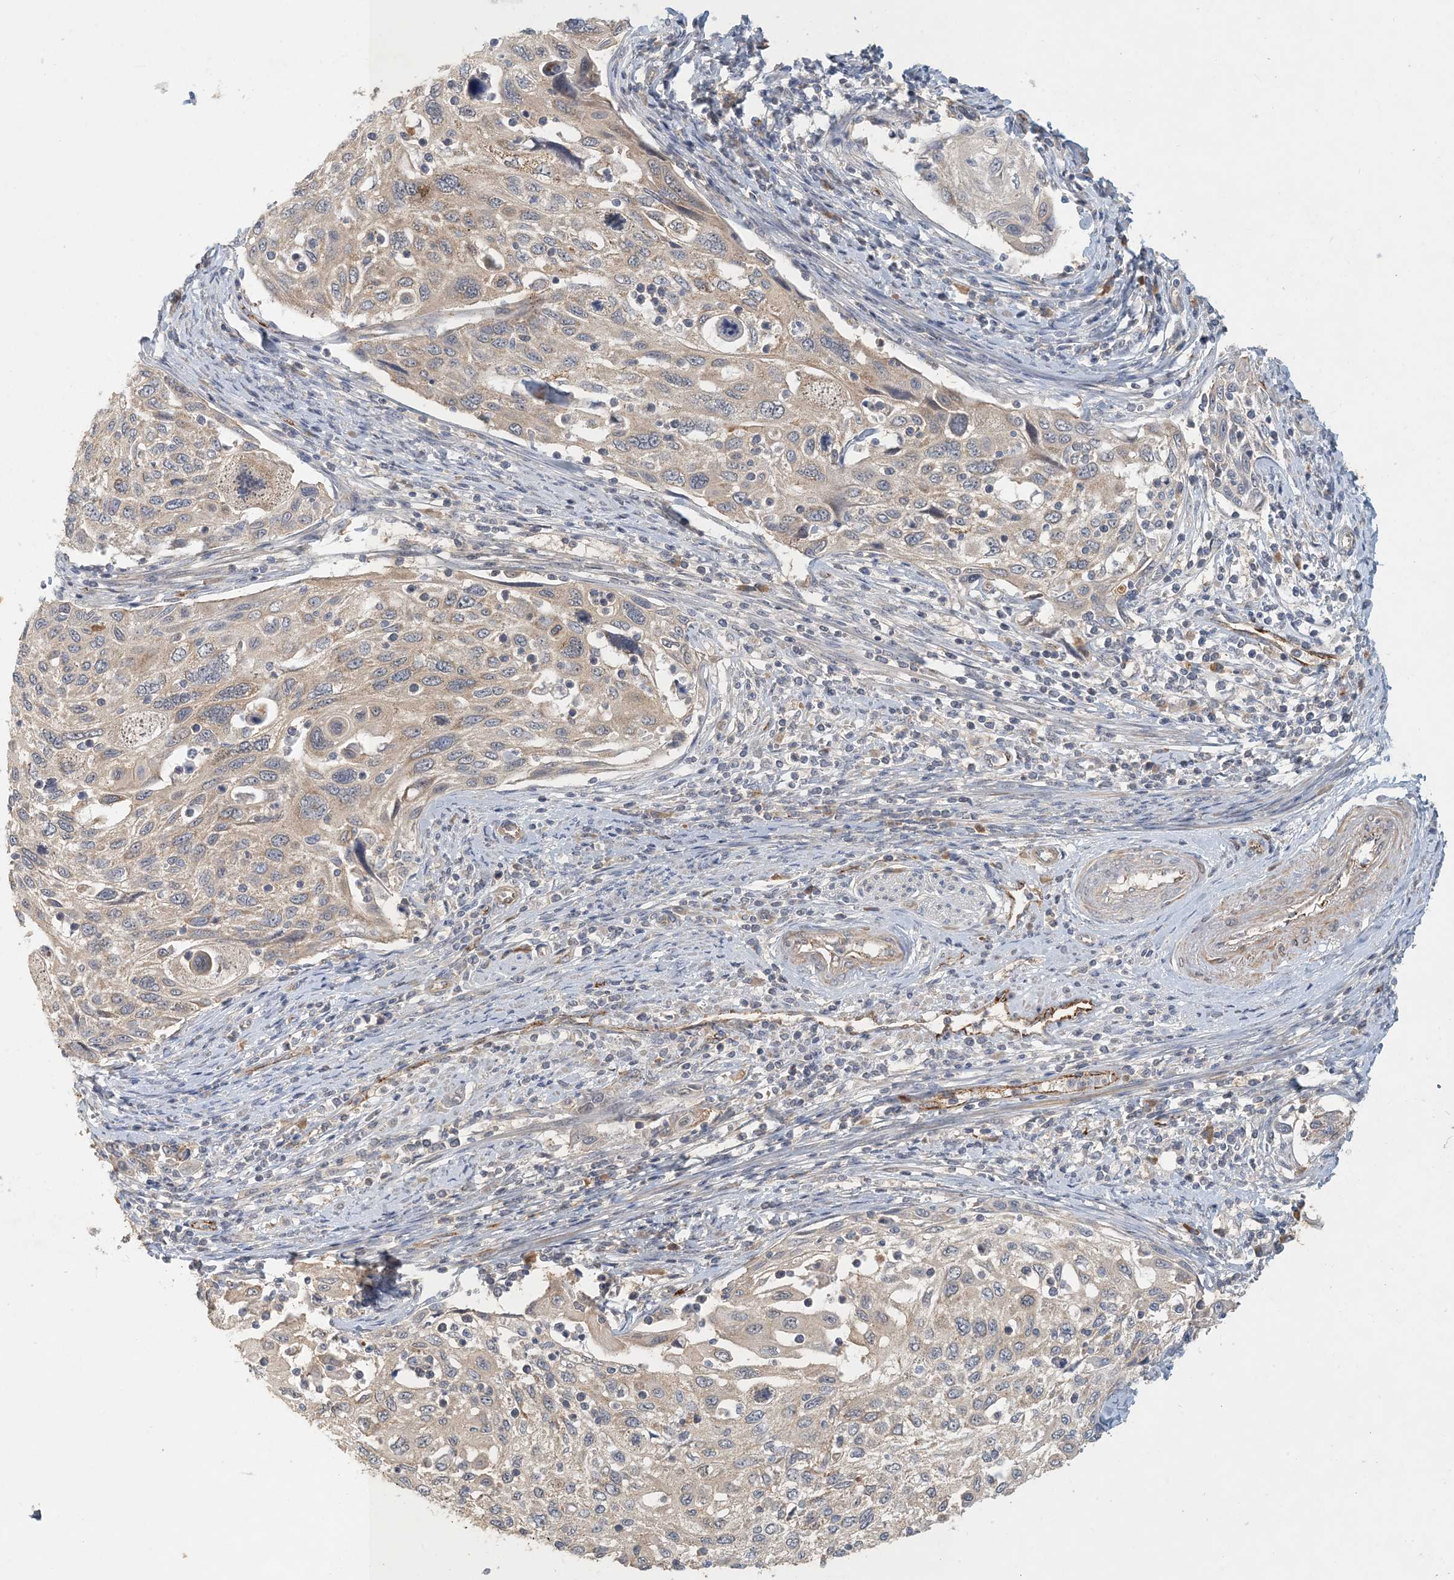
{"staining": {"intensity": "weak", "quantity": "25%-75%", "location": "cytoplasmic/membranous"}, "tissue": "cervical cancer", "cell_type": "Tumor cells", "image_type": "cancer", "snomed": [{"axis": "morphology", "description": "Squamous cell carcinoma, NOS"}, {"axis": "topography", "description": "Cervix"}], "caption": "Immunohistochemical staining of cervical cancer displays low levels of weak cytoplasmic/membranous protein expression in approximately 25%-75% of tumor cells. (brown staining indicates protein expression, while blue staining denotes nuclei).", "gene": "ZBTB3", "patient": {"sex": "female", "age": 70}}